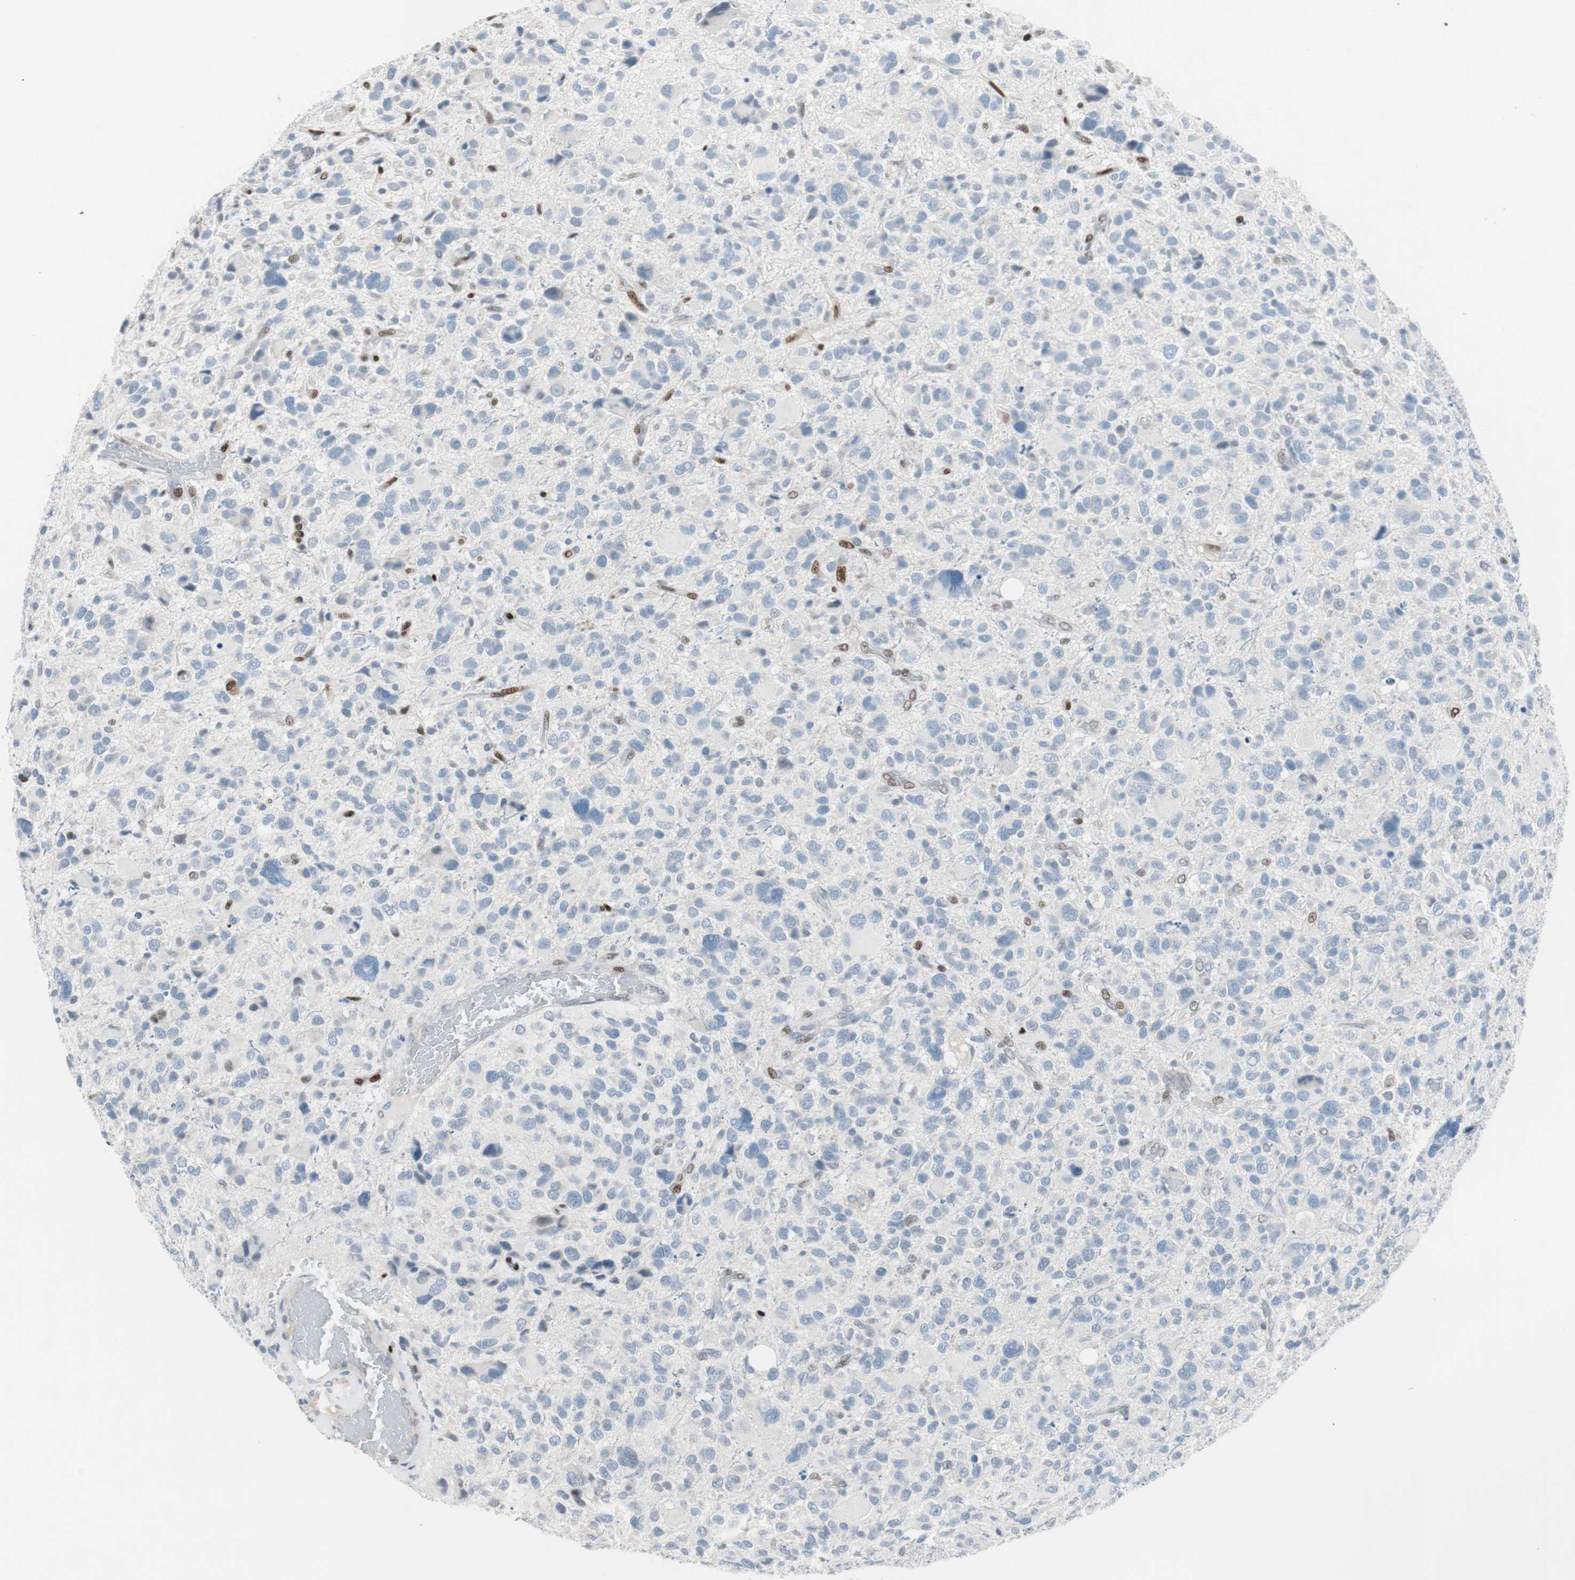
{"staining": {"intensity": "negative", "quantity": "none", "location": "none"}, "tissue": "glioma", "cell_type": "Tumor cells", "image_type": "cancer", "snomed": [{"axis": "morphology", "description": "Glioma, malignant, High grade"}, {"axis": "topography", "description": "Brain"}], "caption": "An immunohistochemistry (IHC) photomicrograph of malignant glioma (high-grade) is shown. There is no staining in tumor cells of malignant glioma (high-grade).", "gene": "FOSL1", "patient": {"sex": "male", "age": 48}}